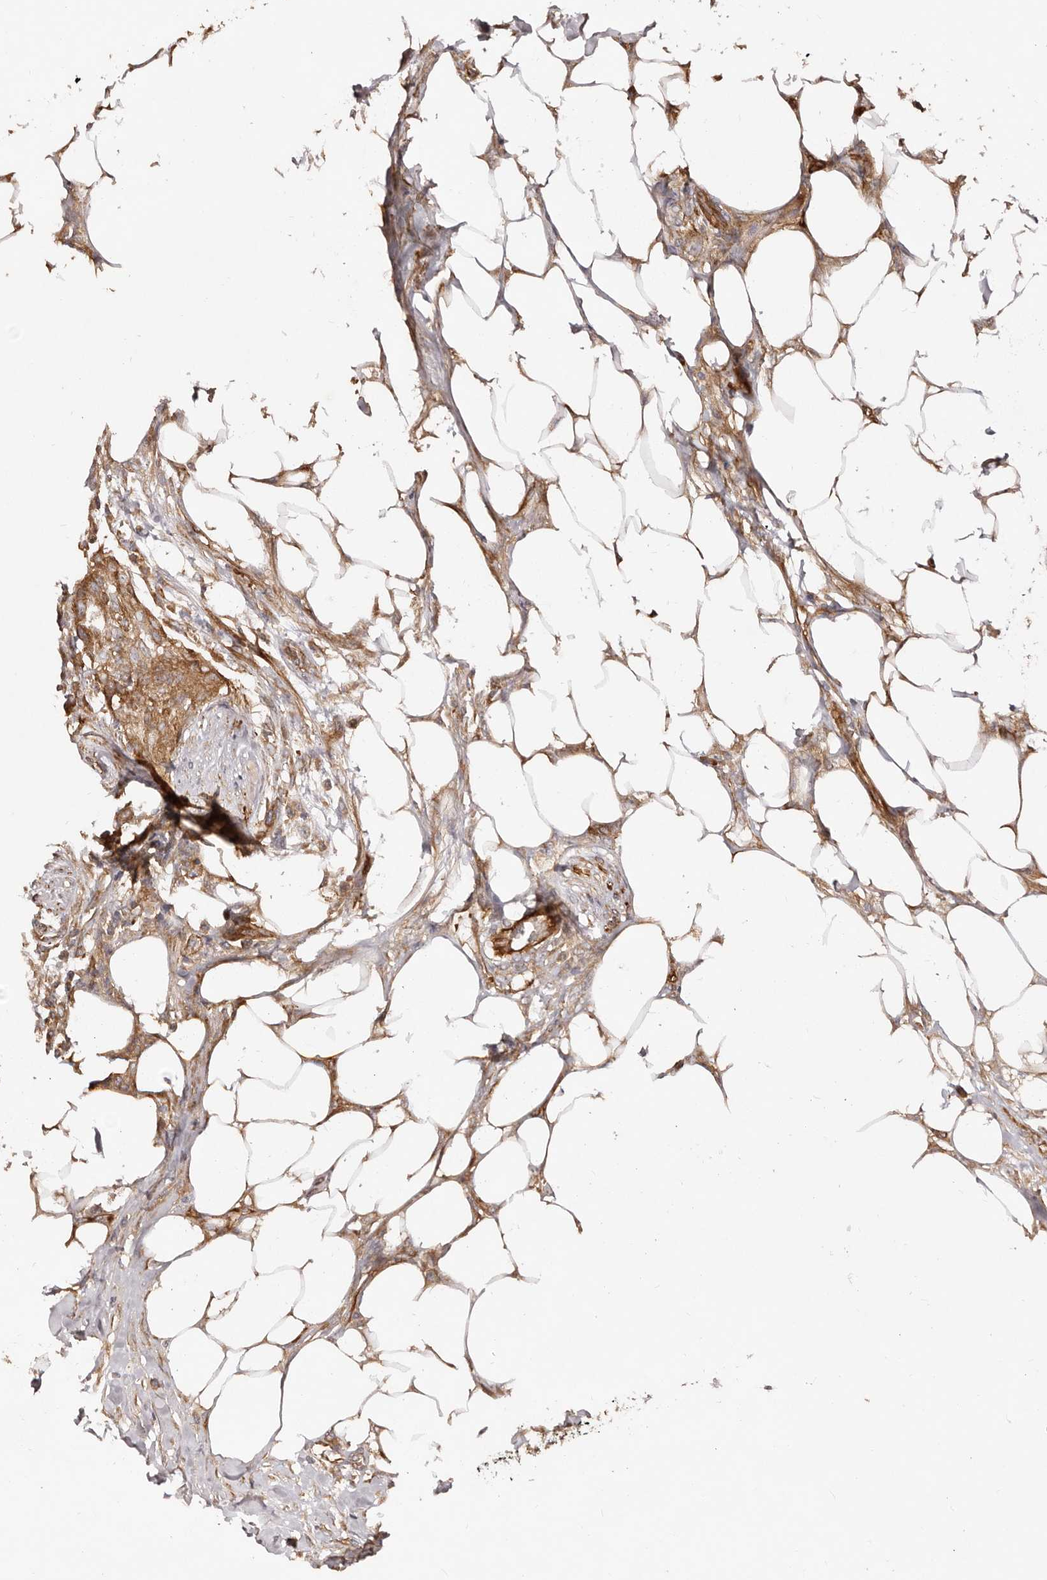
{"staining": {"intensity": "moderate", "quantity": ">75%", "location": "cytoplasmic/membranous"}, "tissue": "urothelial cancer", "cell_type": "Tumor cells", "image_type": "cancer", "snomed": [{"axis": "morphology", "description": "Urothelial carcinoma, High grade"}, {"axis": "topography", "description": "Urinary bladder"}], "caption": "Protein analysis of urothelial cancer tissue exhibits moderate cytoplasmic/membranous expression in approximately >75% of tumor cells. Nuclei are stained in blue.", "gene": "RPS6", "patient": {"sex": "male", "age": 35}}